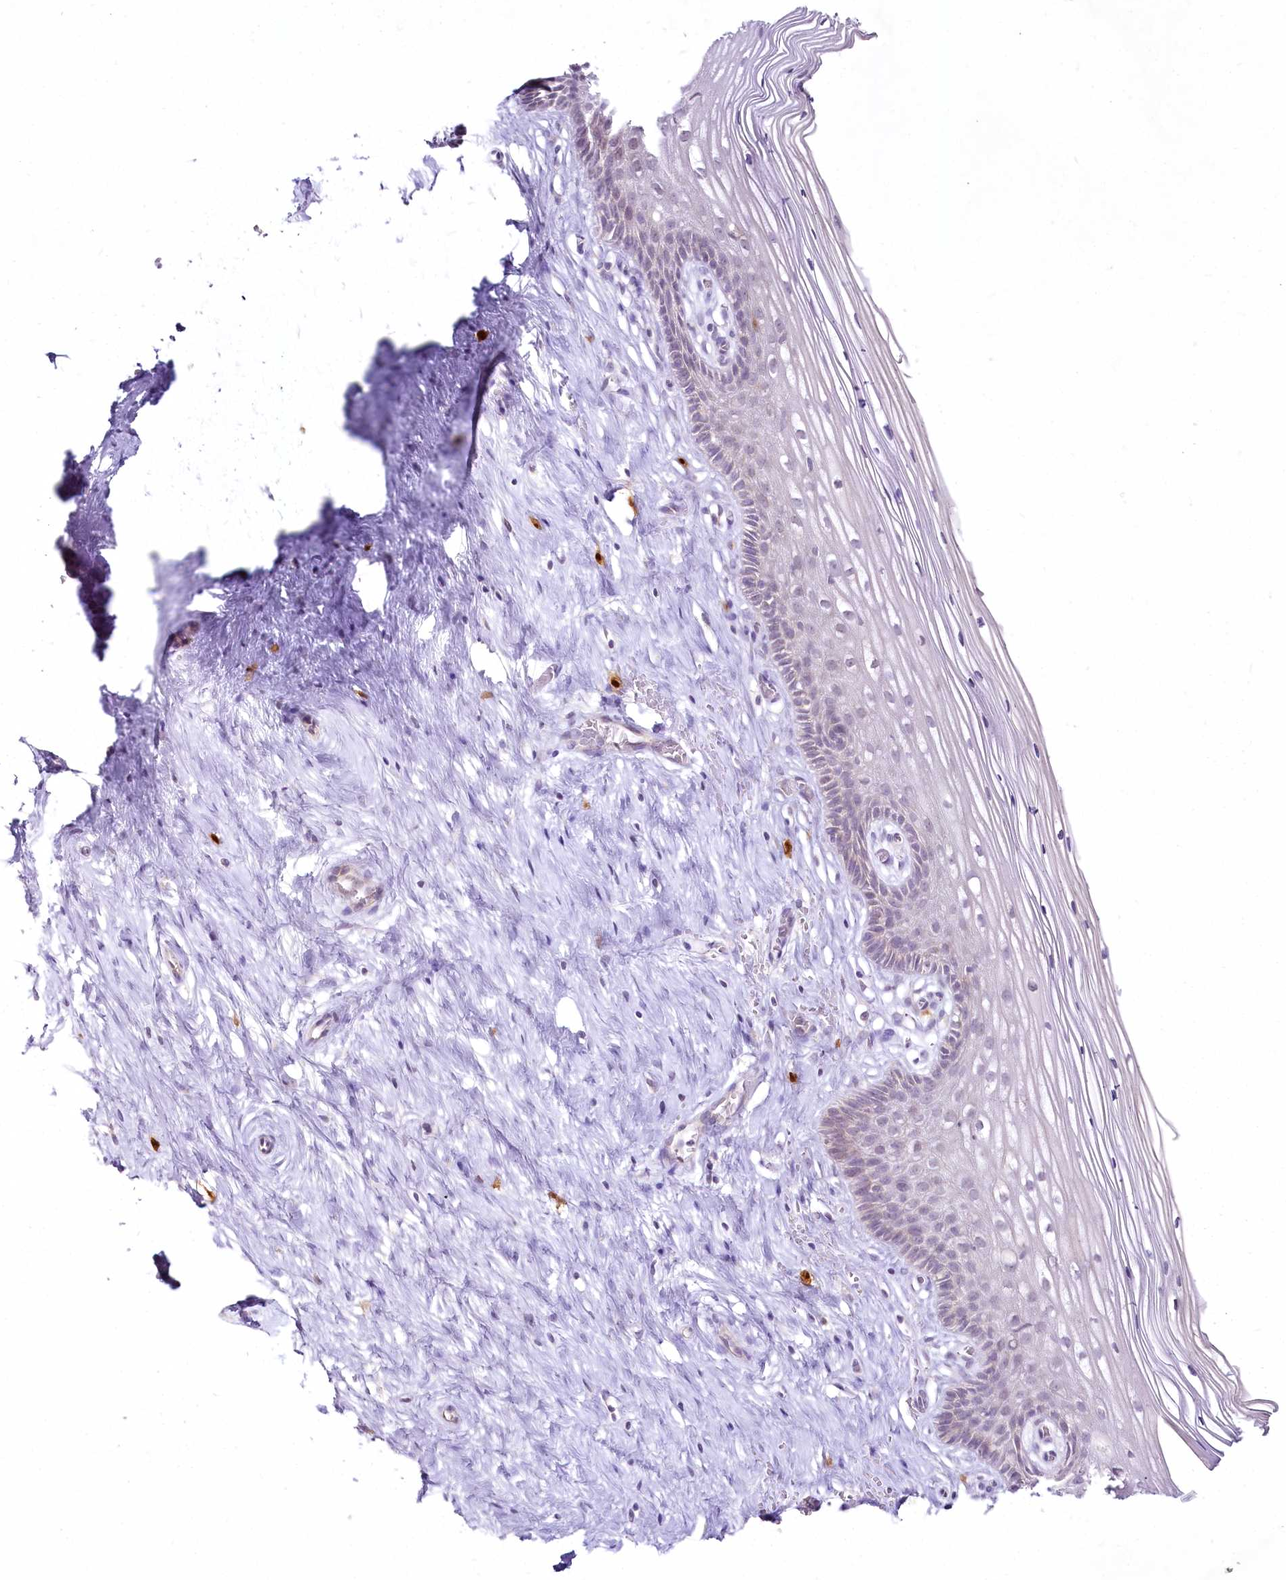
{"staining": {"intensity": "moderate", "quantity": ">75%", "location": "cytoplasmic/membranous"}, "tissue": "cervix", "cell_type": "Glandular cells", "image_type": "normal", "snomed": [{"axis": "morphology", "description": "Normal tissue, NOS"}, {"axis": "topography", "description": "Cervix"}], "caption": "Approximately >75% of glandular cells in benign cervix show moderate cytoplasmic/membranous protein expression as visualized by brown immunohistochemical staining.", "gene": "VWA5A", "patient": {"sex": "female", "age": 33}}